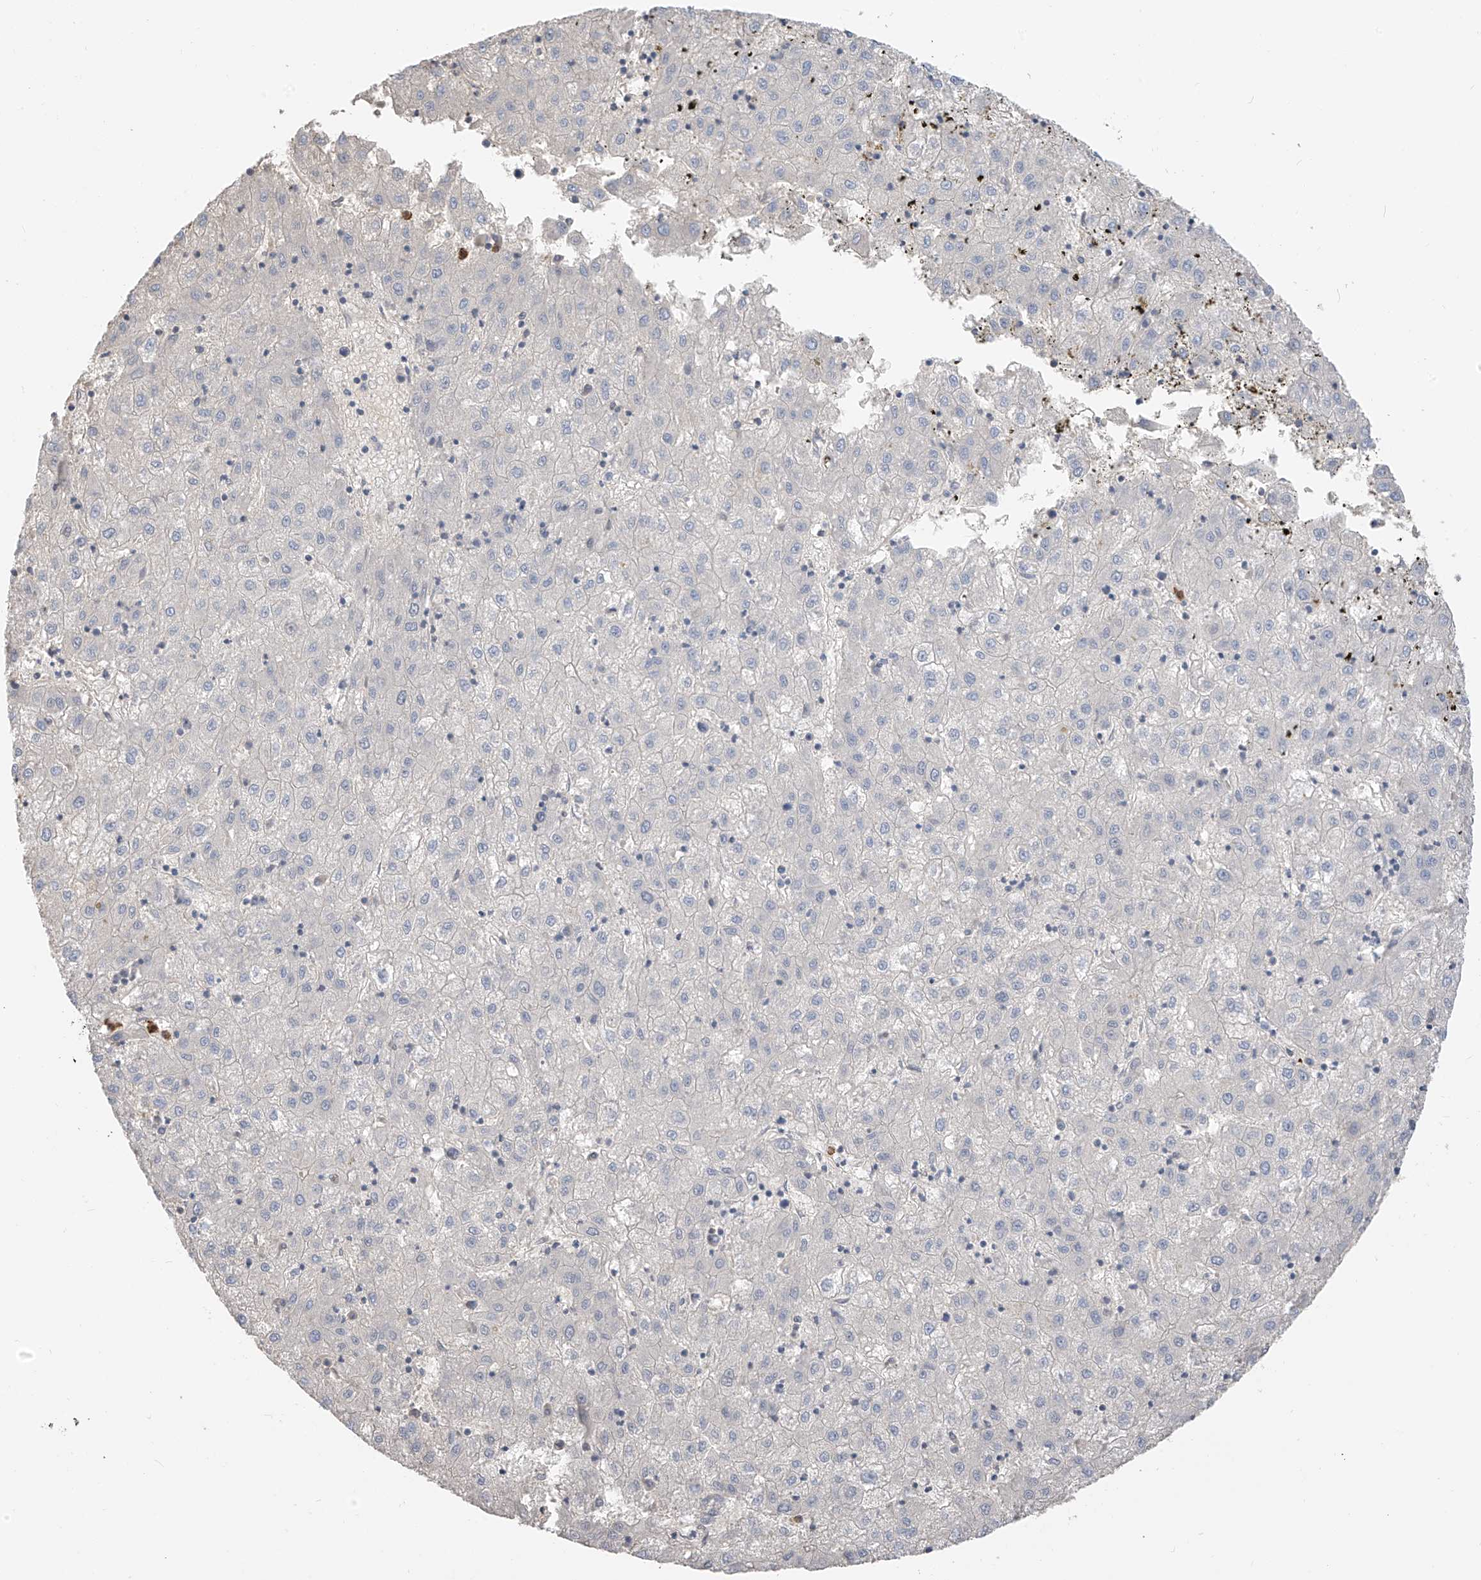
{"staining": {"intensity": "negative", "quantity": "none", "location": "none"}, "tissue": "liver cancer", "cell_type": "Tumor cells", "image_type": "cancer", "snomed": [{"axis": "morphology", "description": "Carcinoma, Hepatocellular, NOS"}, {"axis": "topography", "description": "Liver"}], "caption": "A photomicrograph of human hepatocellular carcinoma (liver) is negative for staining in tumor cells.", "gene": "PAFAH1B3", "patient": {"sex": "male", "age": 72}}